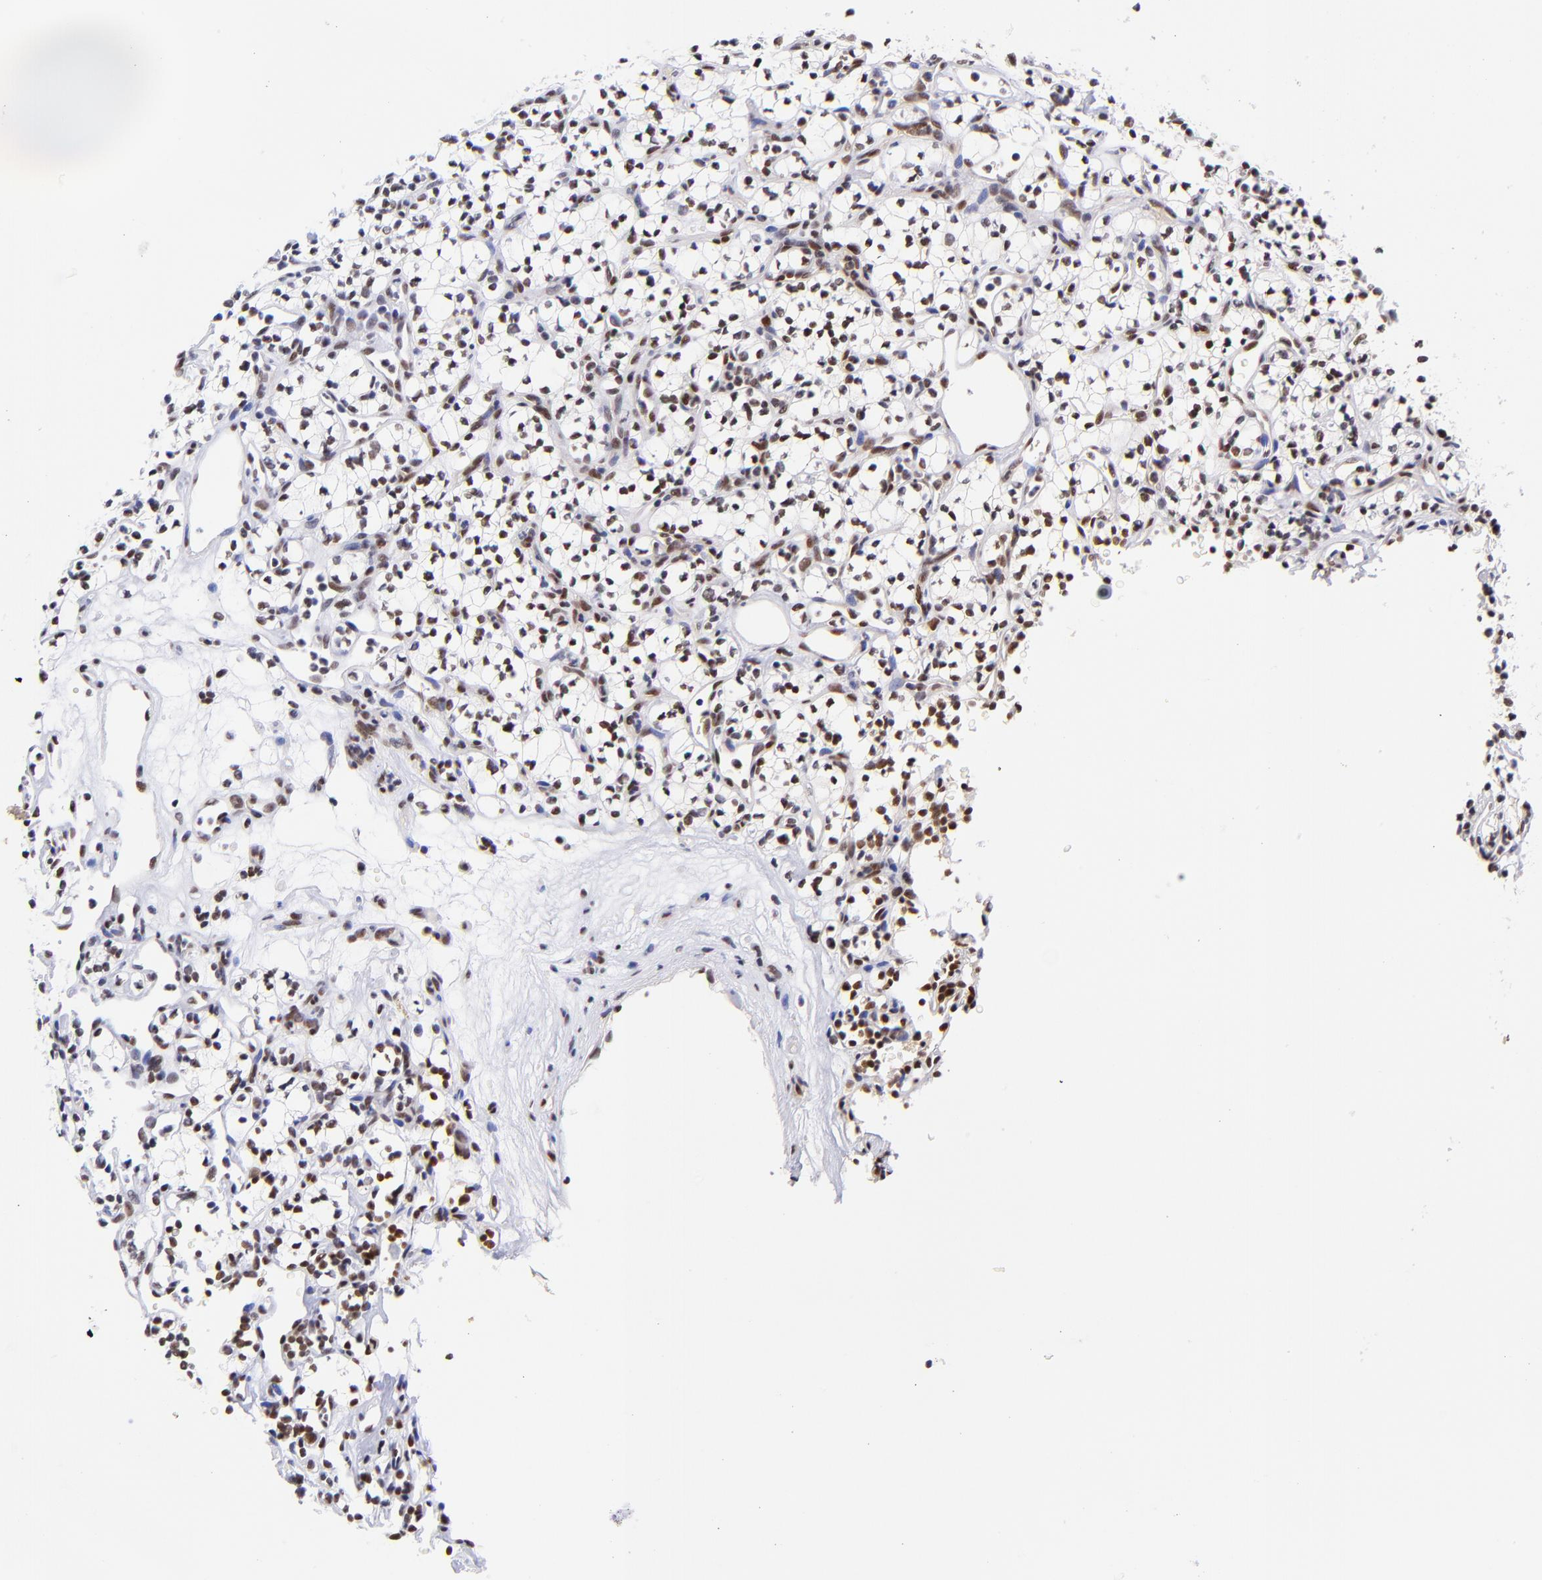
{"staining": {"intensity": "moderate", "quantity": ">75%", "location": "nuclear"}, "tissue": "renal cancer", "cell_type": "Tumor cells", "image_type": "cancer", "snomed": [{"axis": "morphology", "description": "Adenocarcinoma, NOS"}, {"axis": "topography", "description": "Kidney"}], "caption": "Immunohistochemistry (DAB (3,3'-diaminobenzidine)) staining of renal adenocarcinoma shows moderate nuclear protein expression in about >75% of tumor cells.", "gene": "MIDEAS", "patient": {"sex": "male", "age": 59}}